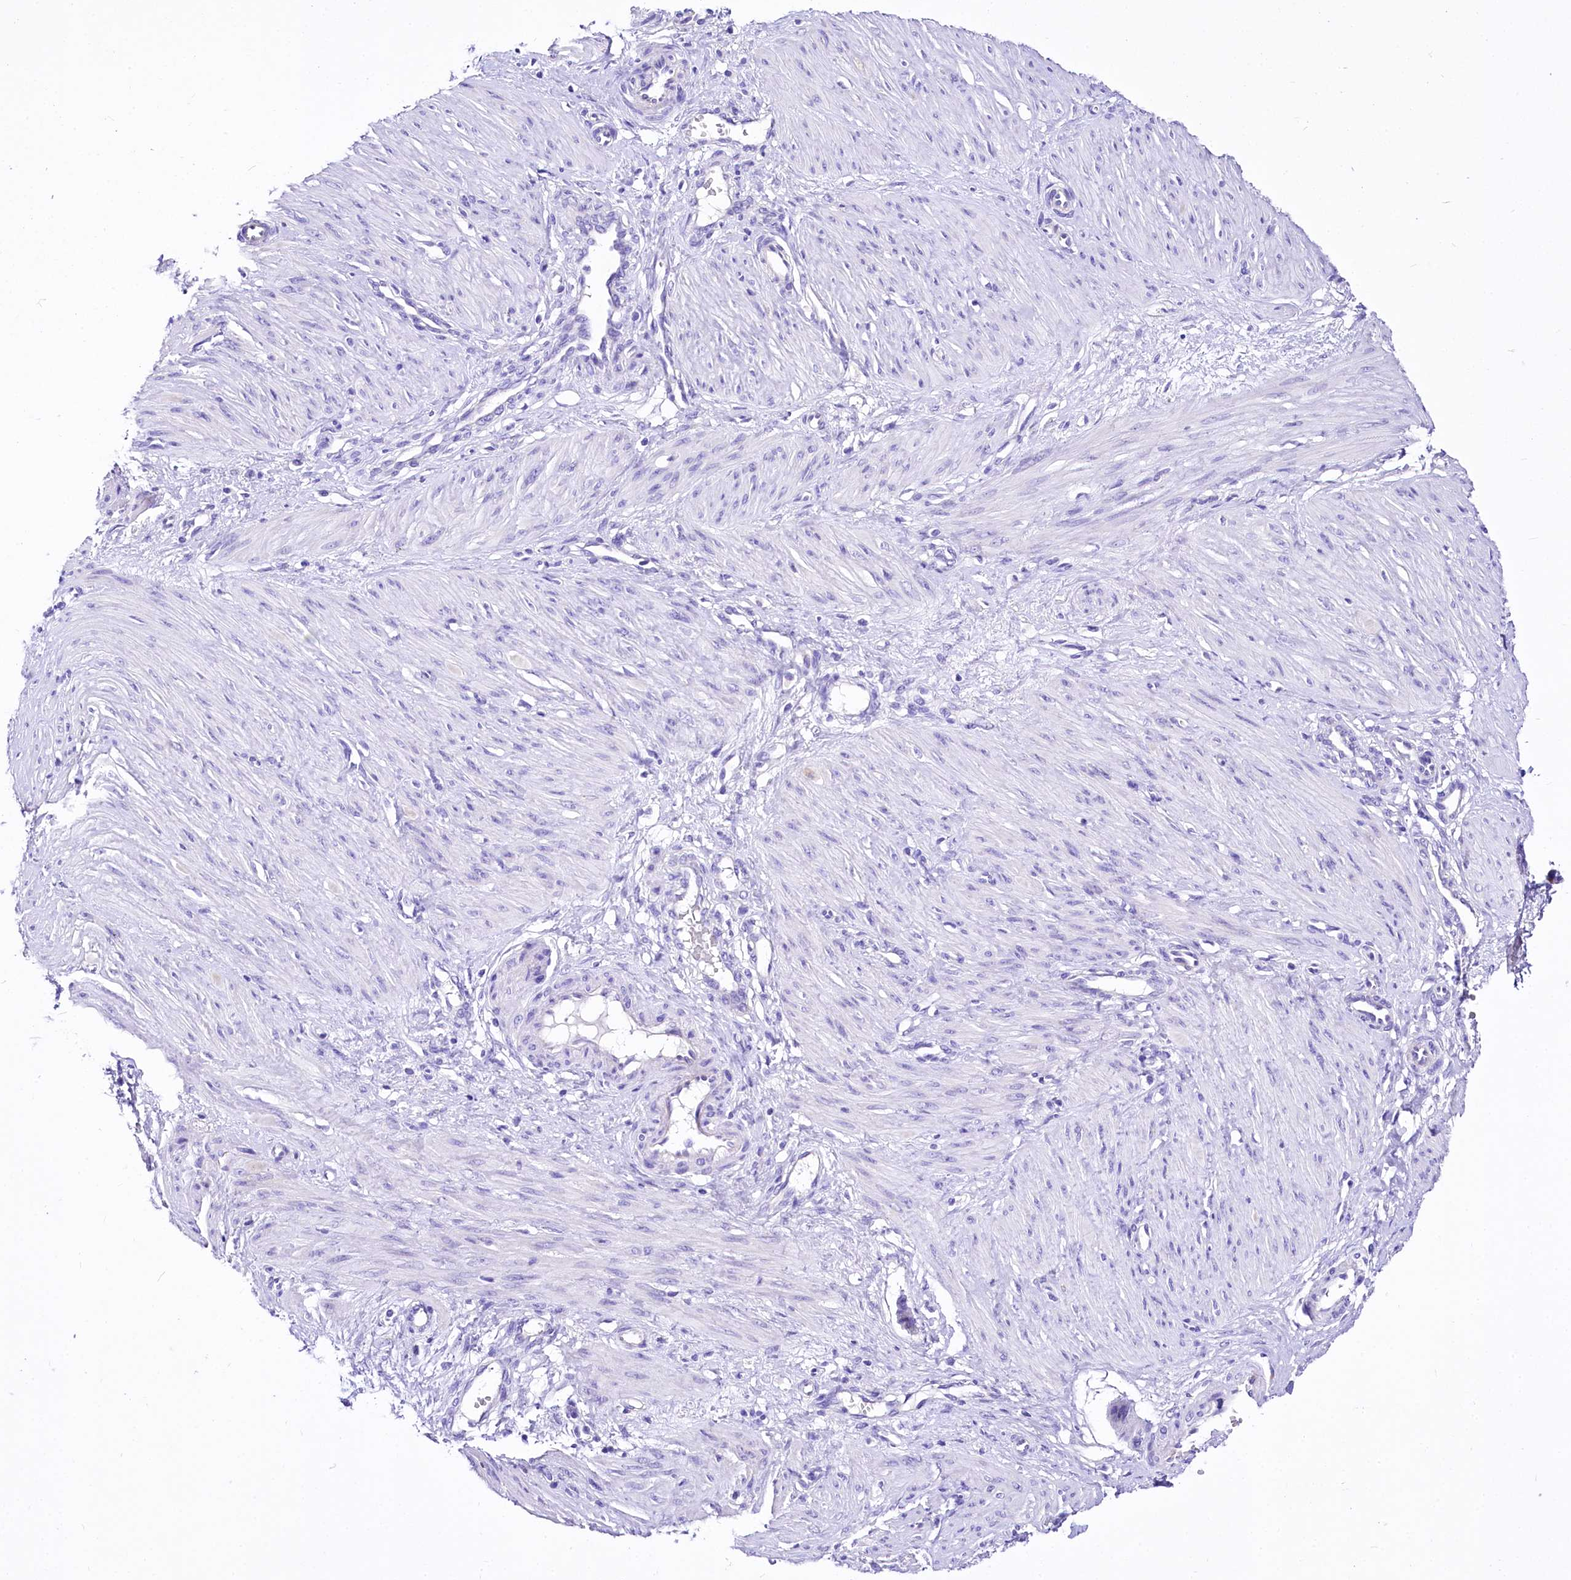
{"staining": {"intensity": "negative", "quantity": "none", "location": "none"}, "tissue": "smooth muscle", "cell_type": "Smooth muscle cells", "image_type": "normal", "snomed": [{"axis": "morphology", "description": "Normal tissue, NOS"}, {"axis": "topography", "description": "Endometrium"}], "caption": "Smooth muscle cells are negative for brown protein staining in unremarkable smooth muscle. (Brightfield microscopy of DAB (3,3'-diaminobenzidine) immunohistochemistry (IHC) at high magnification).", "gene": "A2ML1", "patient": {"sex": "female", "age": 33}}